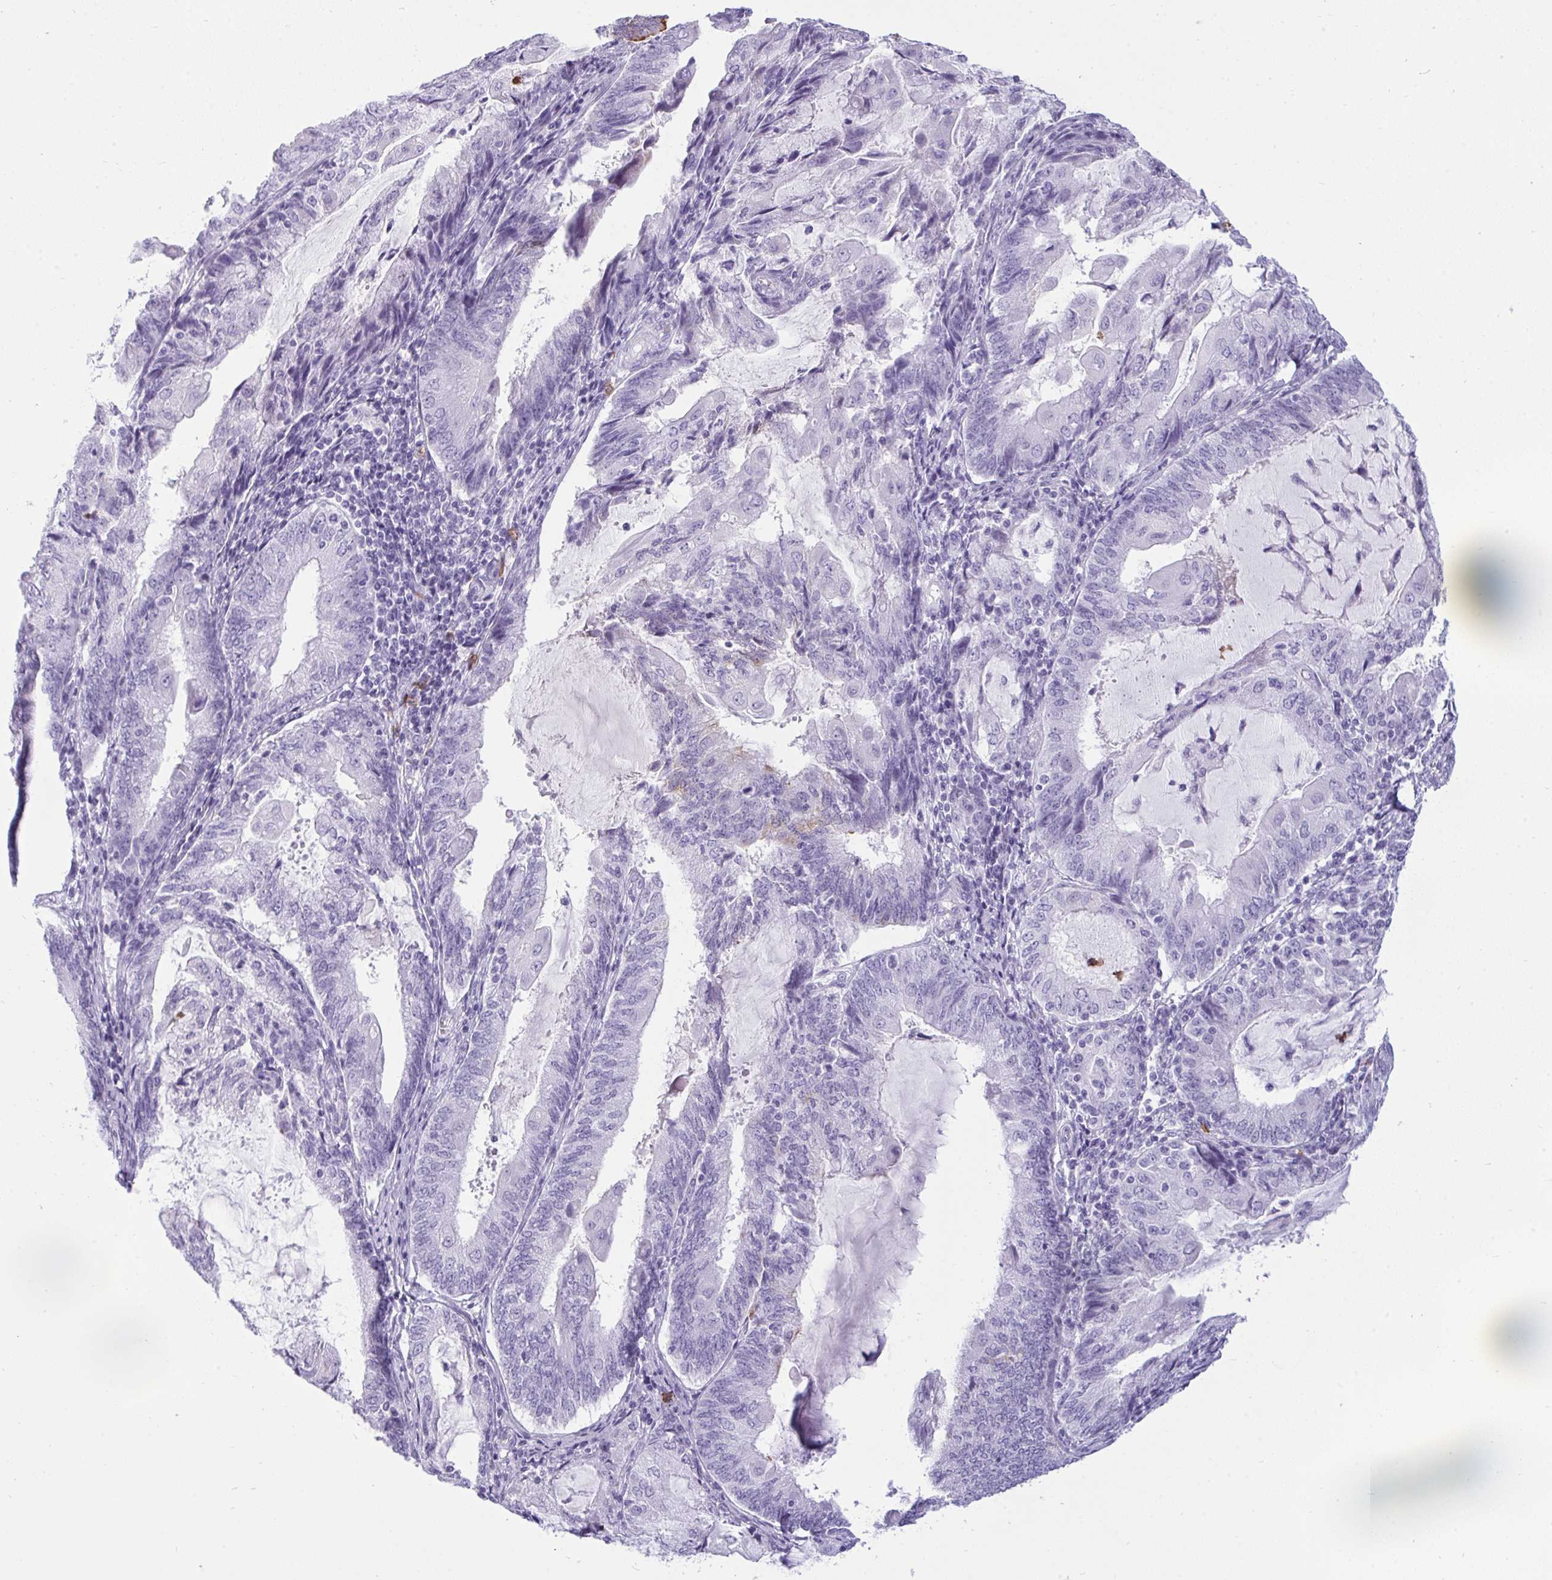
{"staining": {"intensity": "strong", "quantity": "<25%", "location": "cytoplasmic/membranous"}, "tissue": "endometrial cancer", "cell_type": "Tumor cells", "image_type": "cancer", "snomed": [{"axis": "morphology", "description": "Adenocarcinoma, NOS"}, {"axis": "topography", "description": "Endometrium"}], "caption": "Strong cytoplasmic/membranous staining for a protein is identified in approximately <25% of tumor cells of endometrial cancer using IHC.", "gene": "ARHGAP42", "patient": {"sex": "female", "age": 81}}